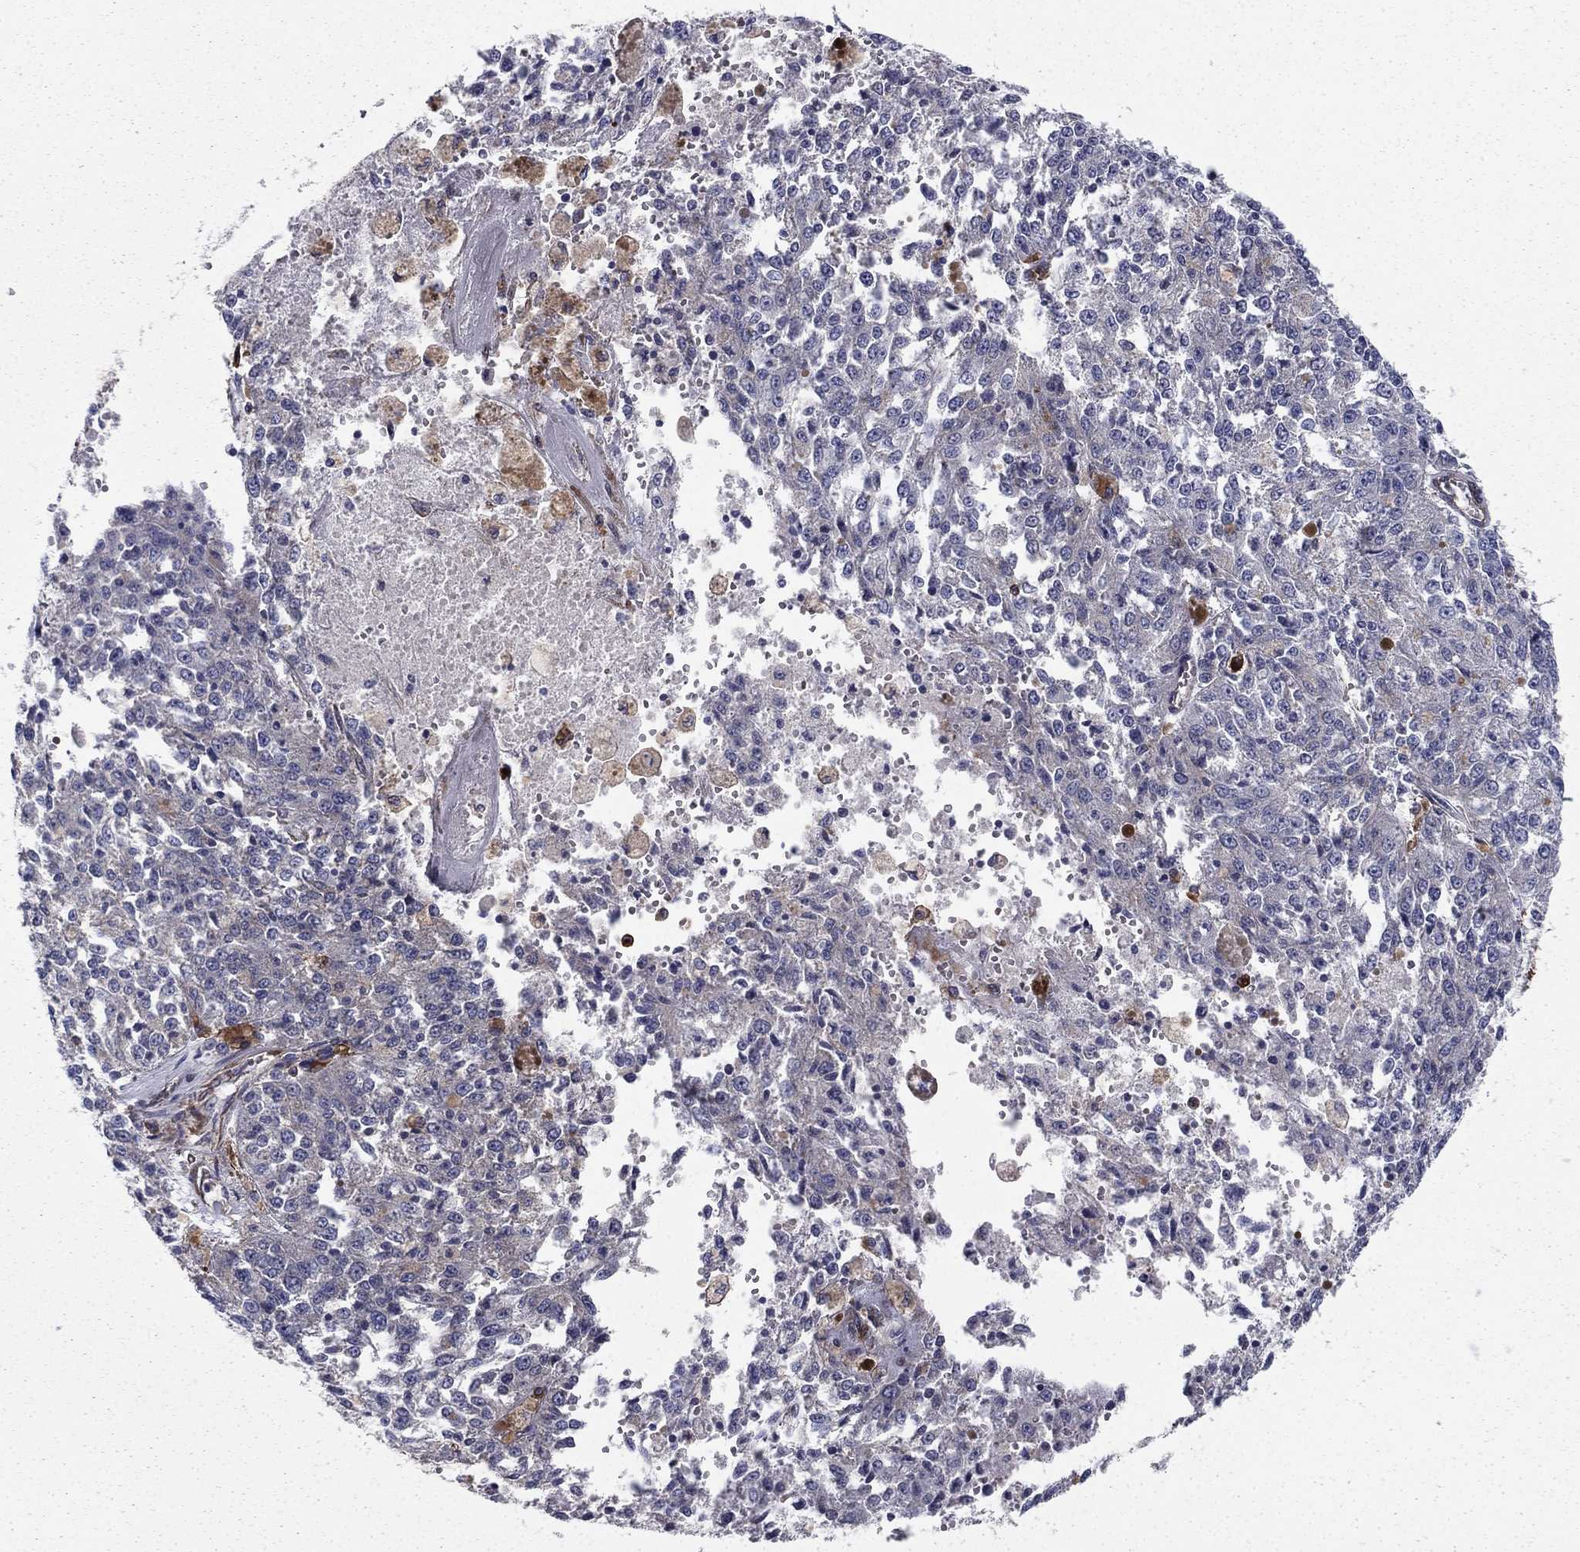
{"staining": {"intensity": "weak", "quantity": "<25%", "location": "cytoplasmic/membranous"}, "tissue": "melanoma", "cell_type": "Tumor cells", "image_type": "cancer", "snomed": [{"axis": "morphology", "description": "Malignant melanoma, Metastatic site"}, {"axis": "topography", "description": "Lymph node"}], "caption": "The micrograph reveals no staining of tumor cells in malignant melanoma (metastatic site).", "gene": "EHBP1L1", "patient": {"sex": "female", "age": 64}}